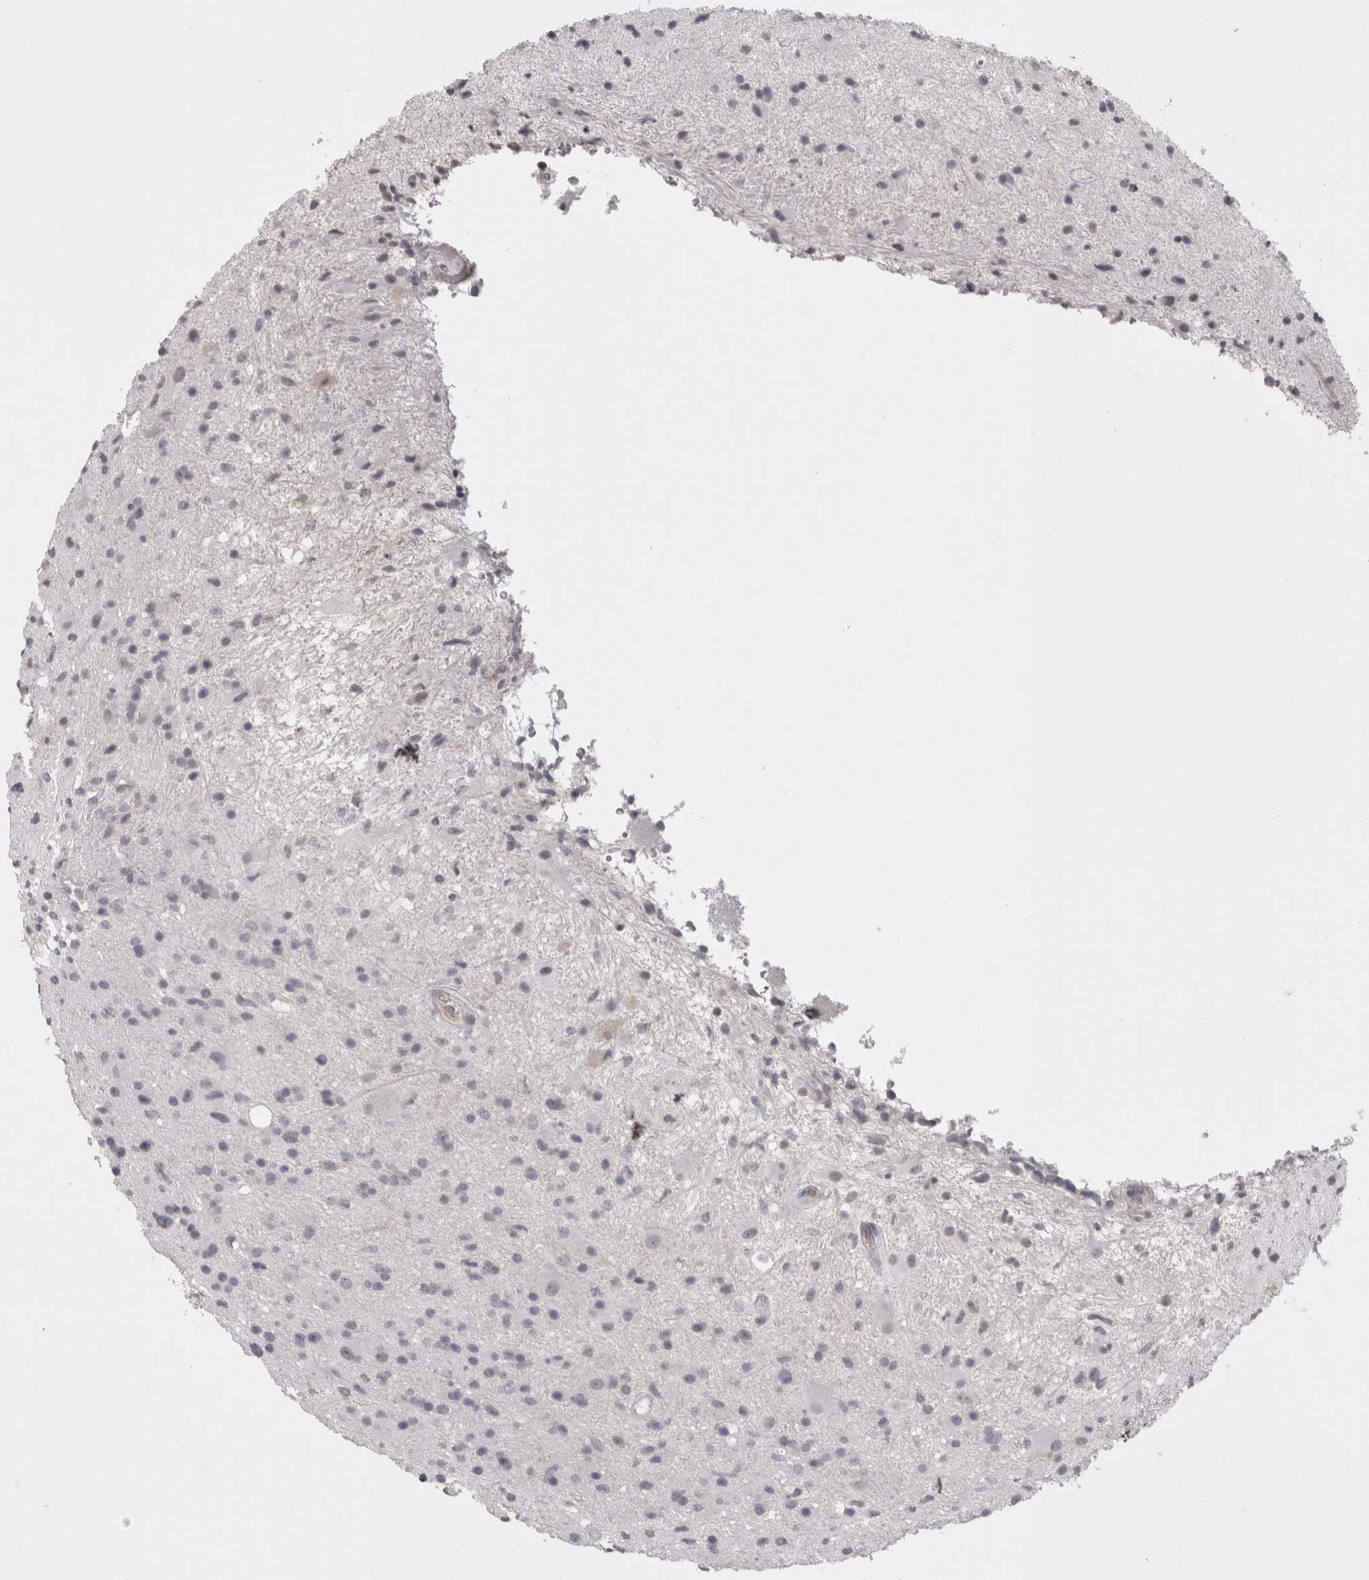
{"staining": {"intensity": "negative", "quantity": "none", "location": "none"}, "tissue": "glioma", "cell_type": "Tumor cells", "image_type": "cancer", "snomed": [{"axis": "morphology", "description": "Glioma, malignant, High grade"}, {"axis": "topography", "description": "Brain"}], "caption": "Tumor cells are negative for protein expression in human glioma.", "gene": "LAX1", "patient": {"sex": "male", "age": 33}}